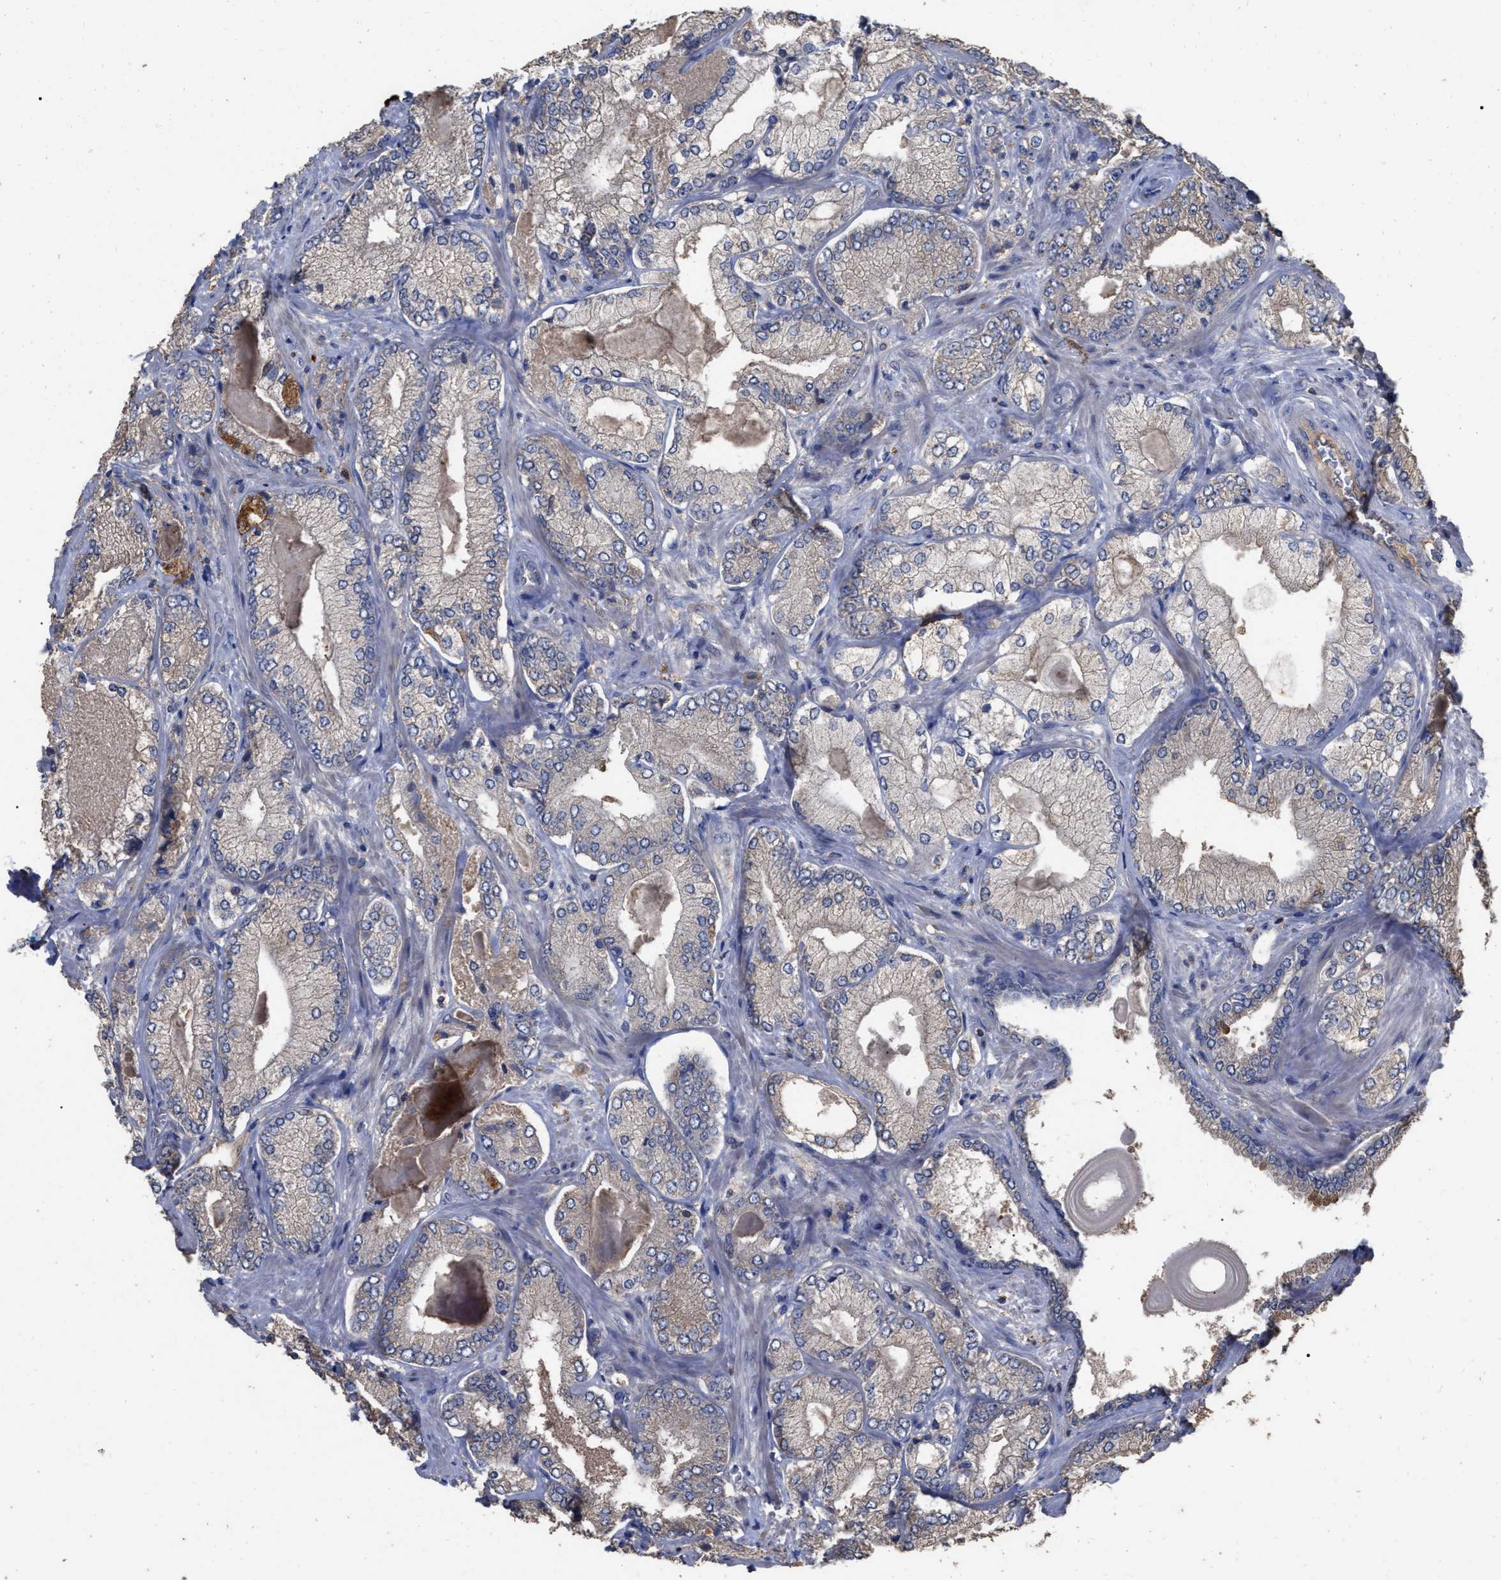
{"staining": {"intensity": "negative", "quantity": "none", "location": "none"}, "tissue": "prostate cancer", "cell_type": "Tumor cells", "image_type": "cancer", "snomed": [{"axis": "morphology", "description": "Adenocarcinoma, Low grade"}, {"axis": "topography", "description": "Prostate"}], "caption": "This is a histopathology image of immunohistochemistry staining of adenocarcinoma (low-grade) (prostate), which shows no expression in tumor cells. (Stains: DAB (3,3'-diaminobenzidine) IHC with hematoxylin counter stain, Microscopy: brightfield microscopy at high magnification).", "gene": "GPR179", "patient": {"sex": "male", "age": 65}}